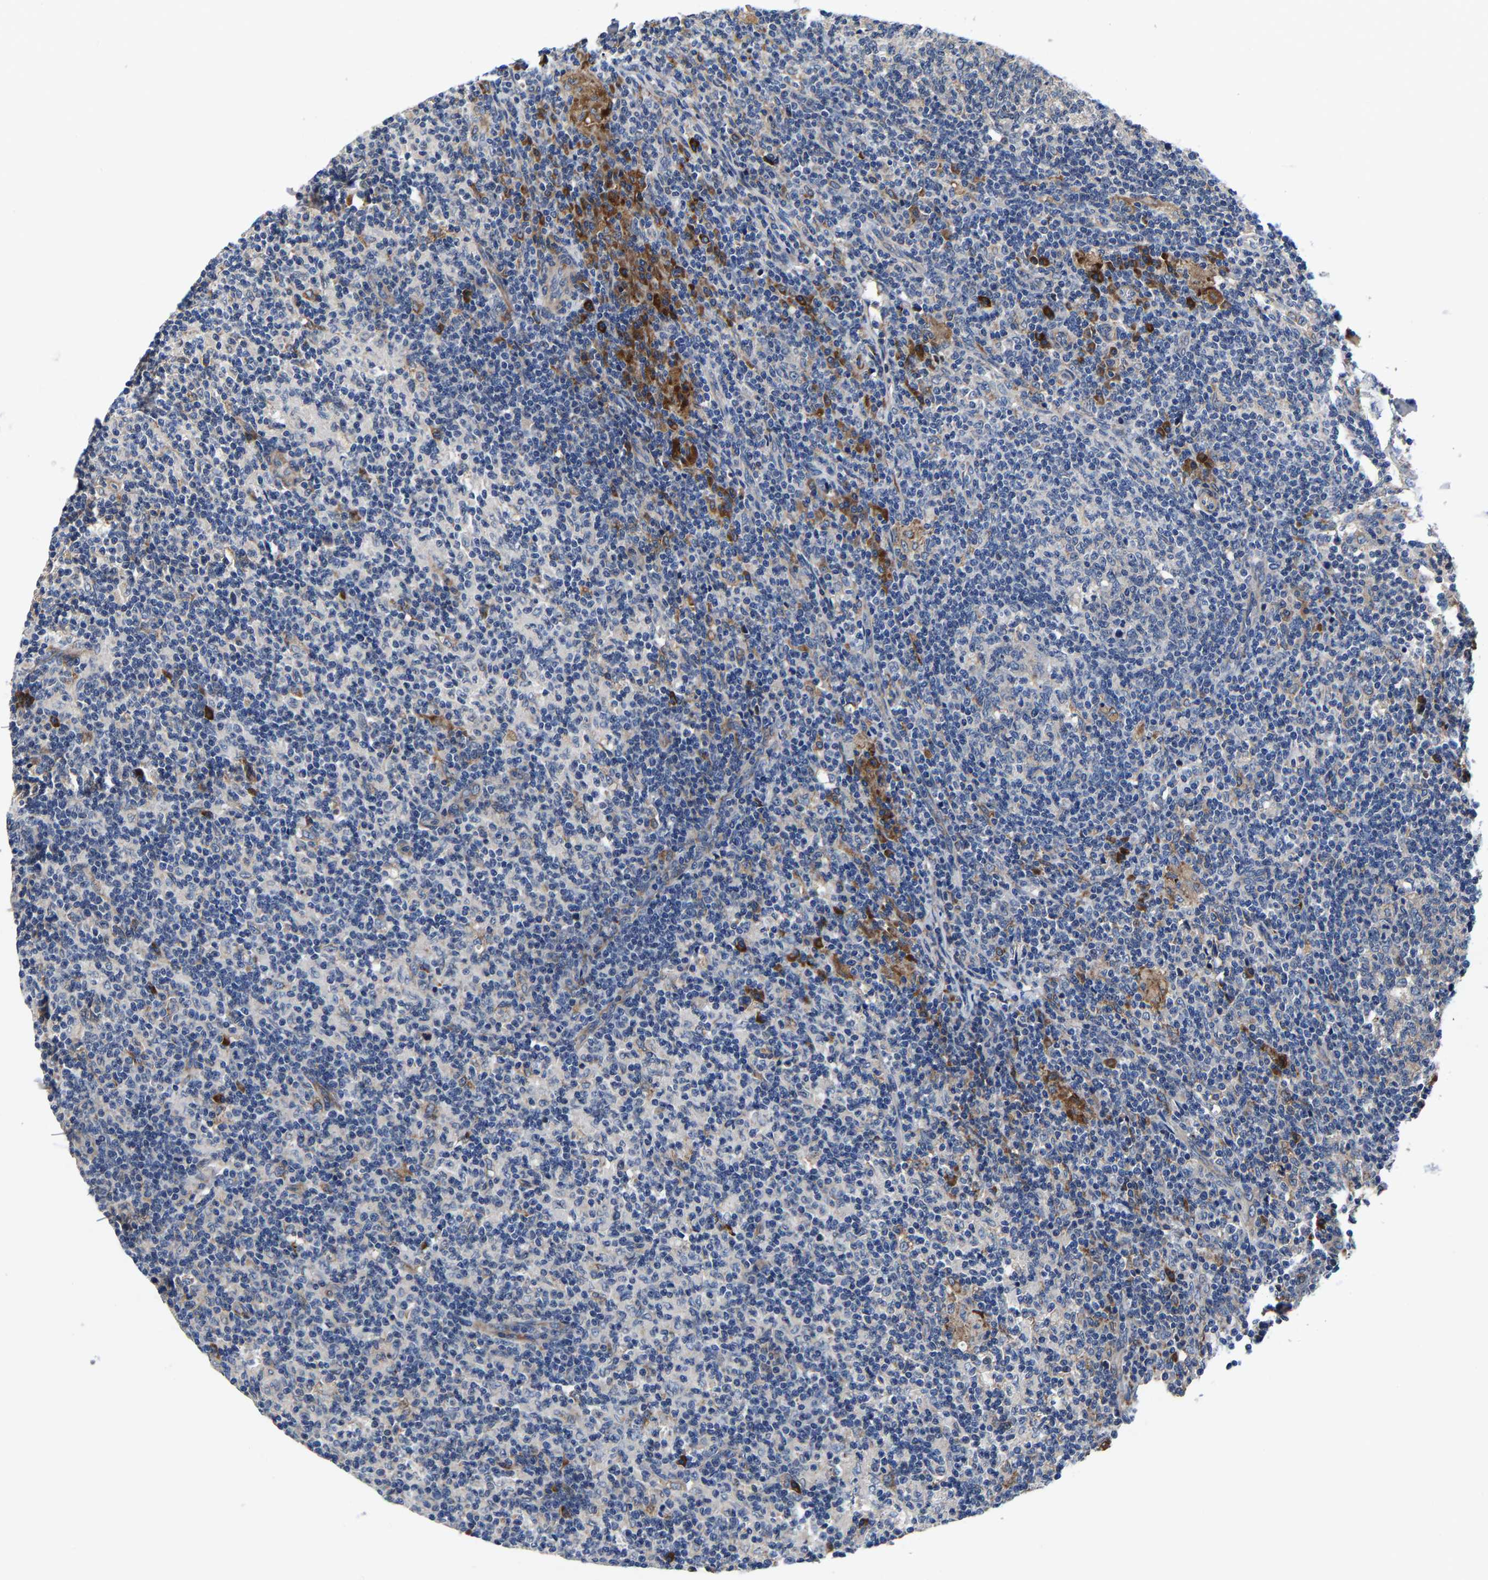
{"staining": {"intensity": "negative", "quantity": "none", "location": "none"}, "tissue": "lymph node", "cell_type": "Germinal center cells", "image_type": "normal", "snomed": [{"axis": "morphology", "description": "Normal tissue, NOS"}, {"axis": "morphology", "description": "Inflammation, NOS"}, {"axis": "topography", "description": "Lymph node"}], "caption": "Germinal center cells show no significant protein expression in benign lymph node. (IHC, brightfield microscopy, high magnification).", "gene": "SLC12A2", "patient": {"sex": "male", "age": 55}}